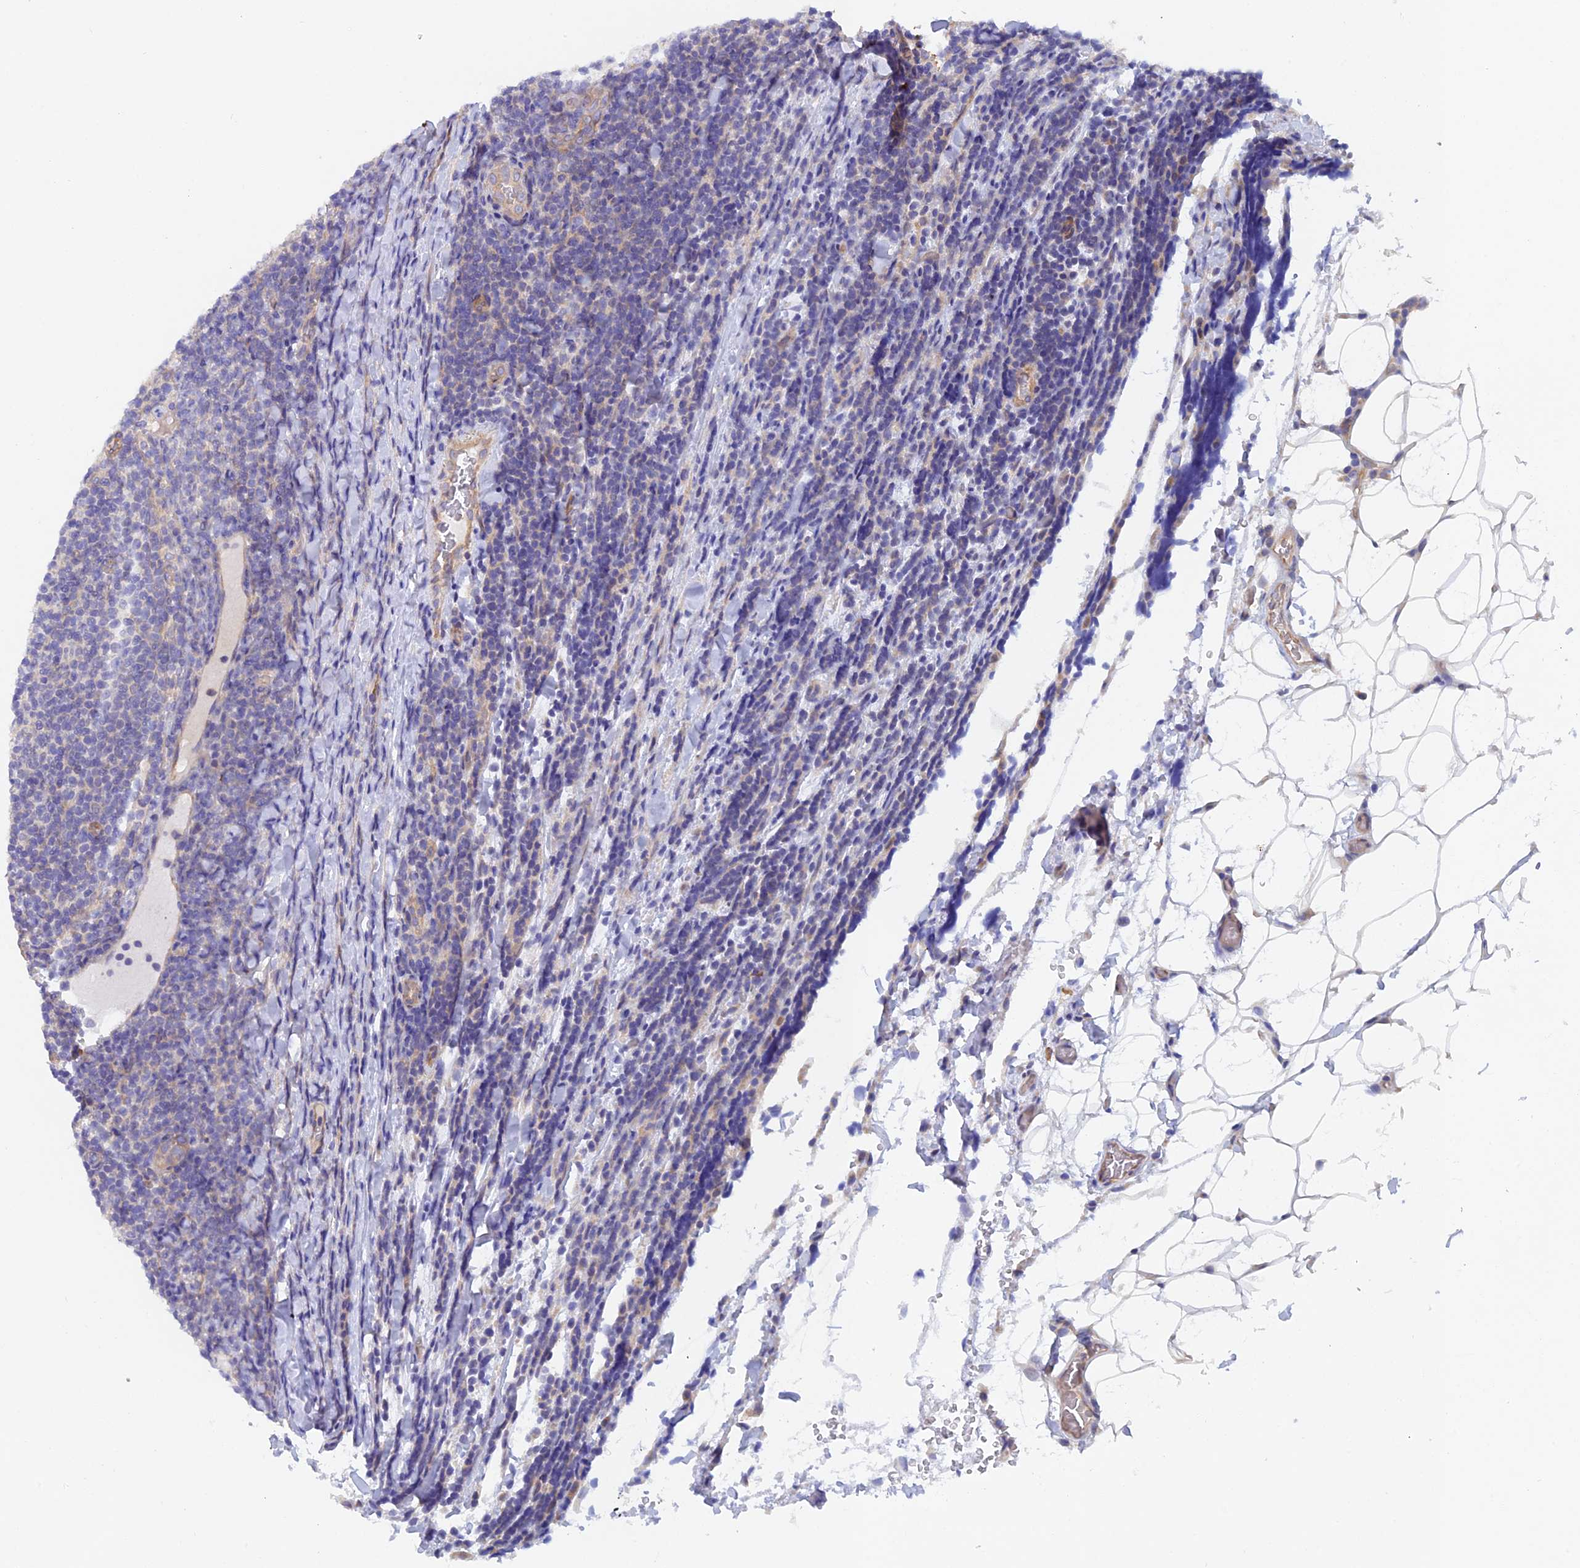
{"staining": {"intensity": "negative", "quantity": "none", "location": "none"}, "tissue": "lymphoma", "cell_type": "Tumor cells", "image_type": "cancer", "snomed": [{"axis": "morphology", "description": "Malignant lymphoma, non-Hodgkin's type, Low grade"}, {"axis": "topography", "description": "Lymph node"}], "caption": "Protein analysis of malignant lymphoma, non-Hodgkin's type (low-grade) reveals no significant expression in tumor cells.", "gene": "FZR1", "patient": {"sex": "male", "age": 66}}